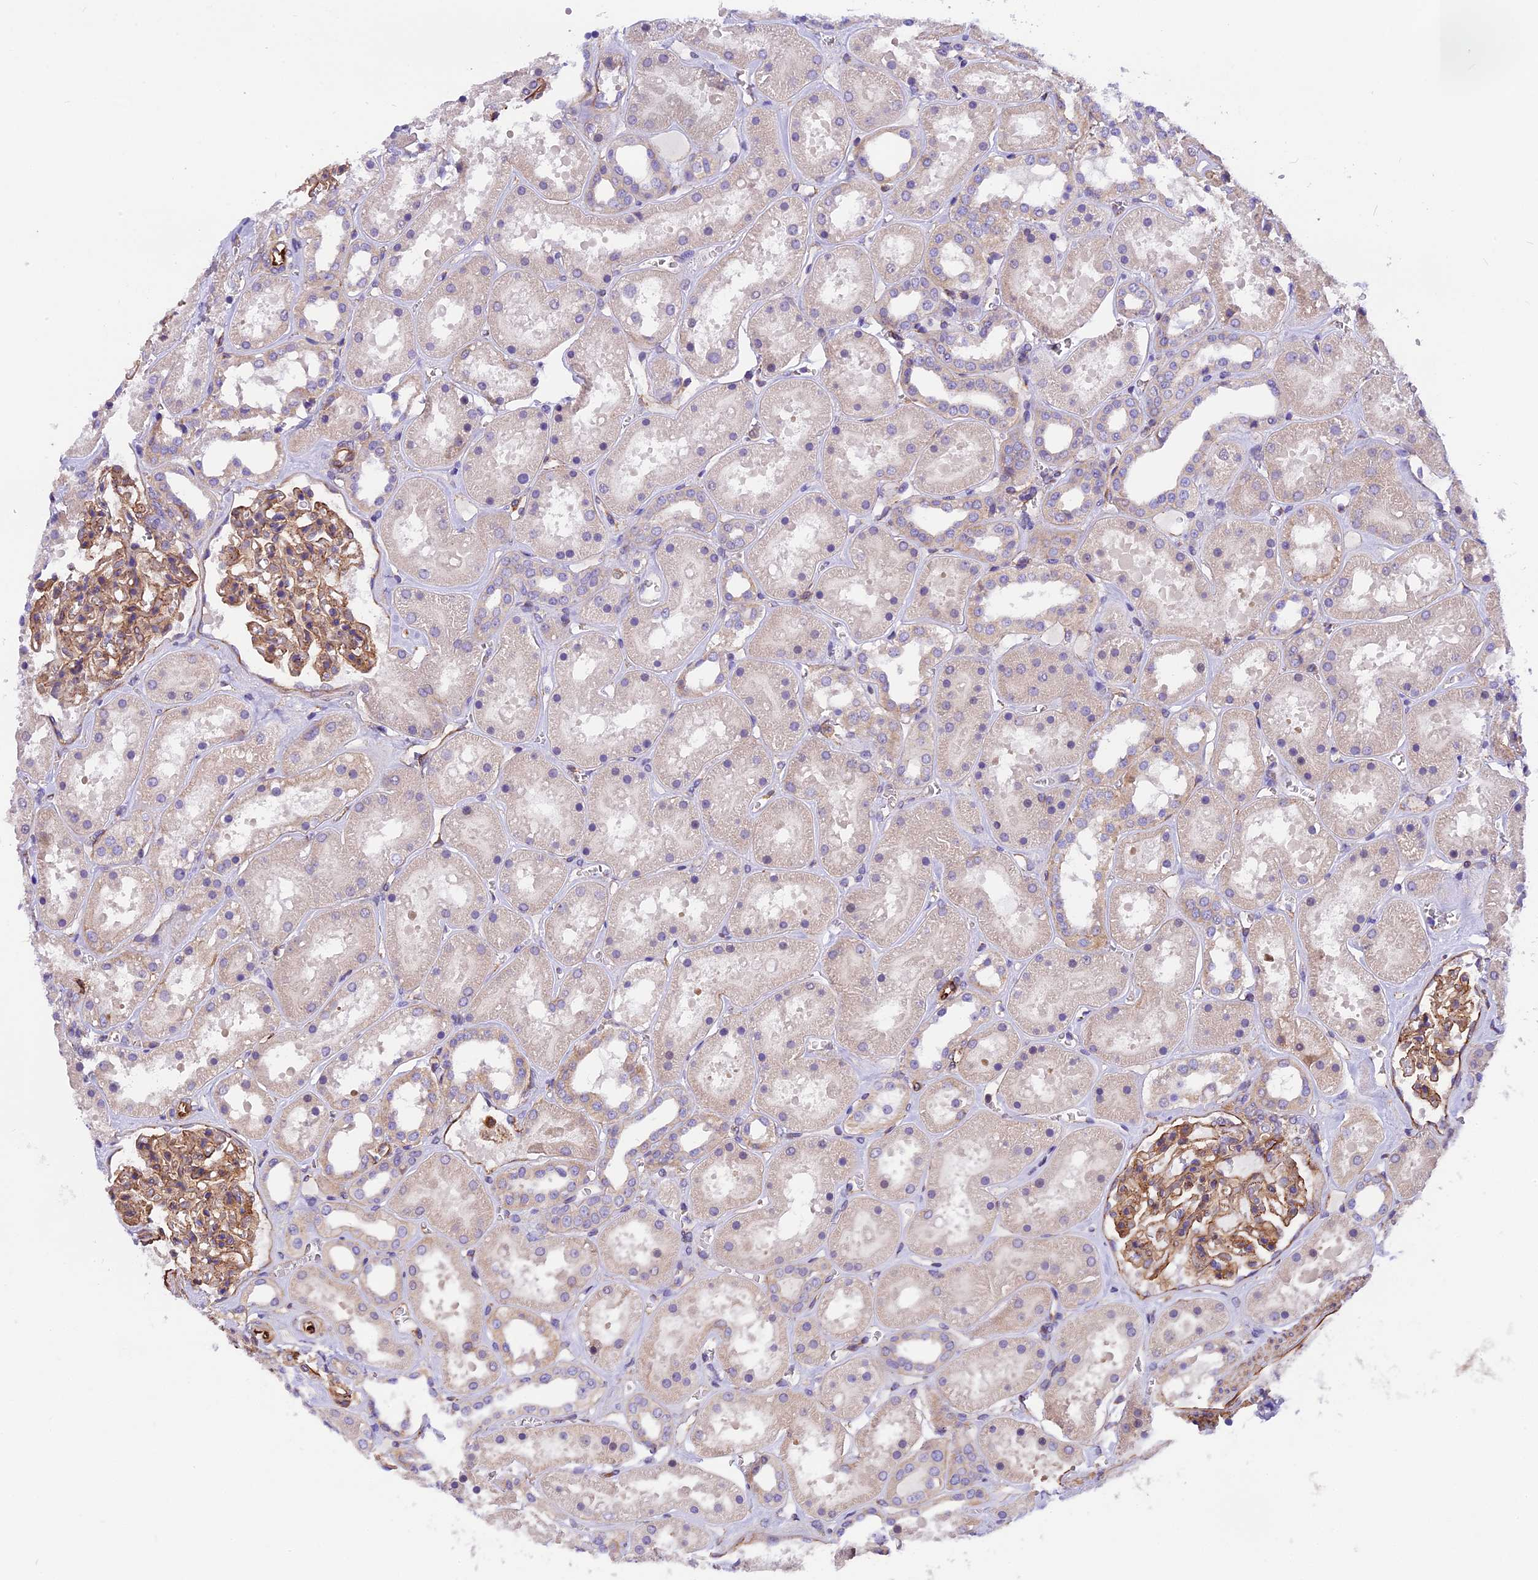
{"staining": {"intensity": "moderate", "quantity": ">75%", "location": "cytoplasmic/membranous"}, "tissue": "kidney", "cell_type": "Cells in glomeruli", "image_type": "normal", "snomed": [{"axis": "morphology", "description": "Normal tissue, NOS"}, {"axis": "topography", "description": "Kidney"}], "caption": "High-magnification brightfield microscopy of benign kidney stained with DAB (brown) and counterstained with hematoxylin (blue). cells in glomeruli exhibit moderate cytoplasmic/membranous expression is identified in approximately>75% of cells. (Brightfield microscopy of DAB IHC at high magnification).", "gene": "MED20", "patient": {"sex": "female", "age": 41}}